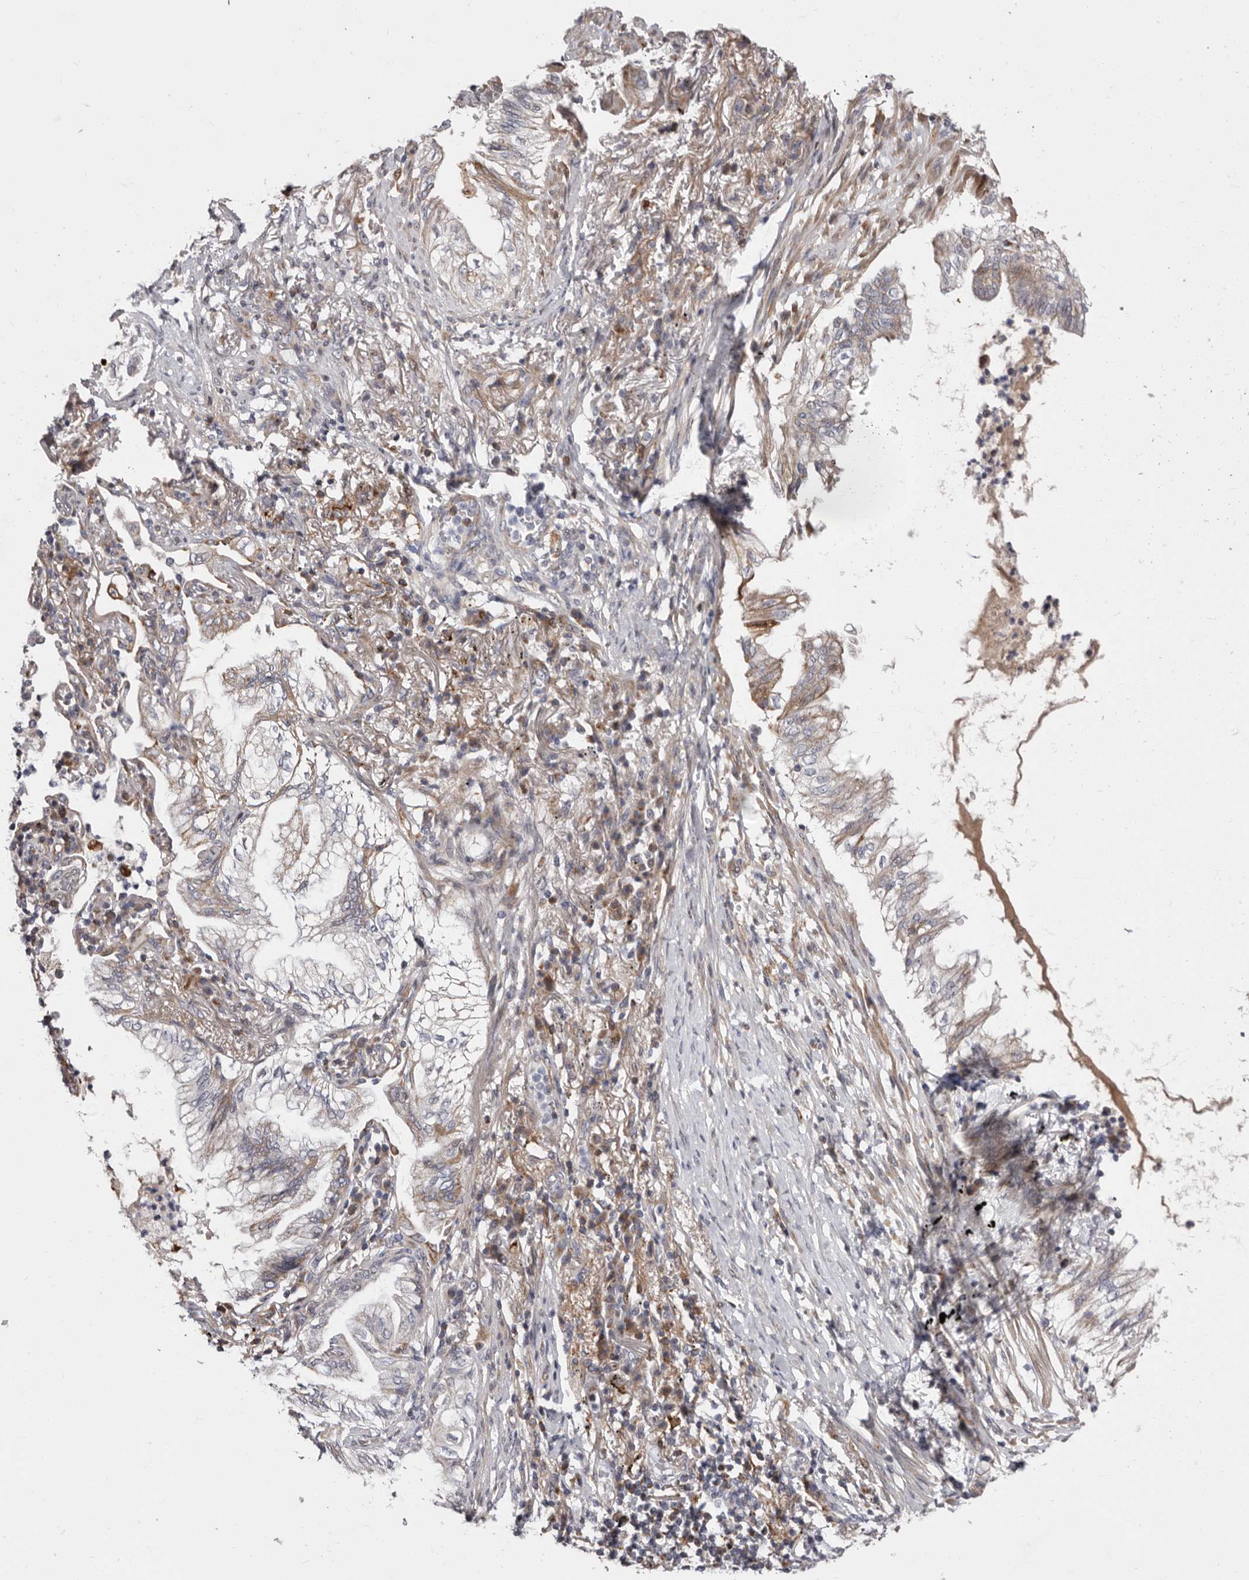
{"staining": {"intensity": "moderate", "quantity": "<25%", "location": "cytoplasmic/membranous"}, "tissue": "lung cancer", "cell_type": "Tumor cells", "image_type": "cancer", "snomed": [{"axis": "morphology", "description": "Adenocarcinoma, NOS"}, {"axis": "topography", "description": "Lung"}], "caption": "Immunohistochemistry staining of adenocarcinoma (lung), which reveals low levels of moderate cytoplasmic/membranous staining in about <25% of tumor cells indicating moderate cytoplasmic/membranous protein staining. The staining was performed using DAB (3,3'-diaminobenzidine) (brown) for protein detection and nuclei were counterstained in hematoxylin (blue).", "gene": "NUBPL", "patient": {"sex": "female", "age": 70}}